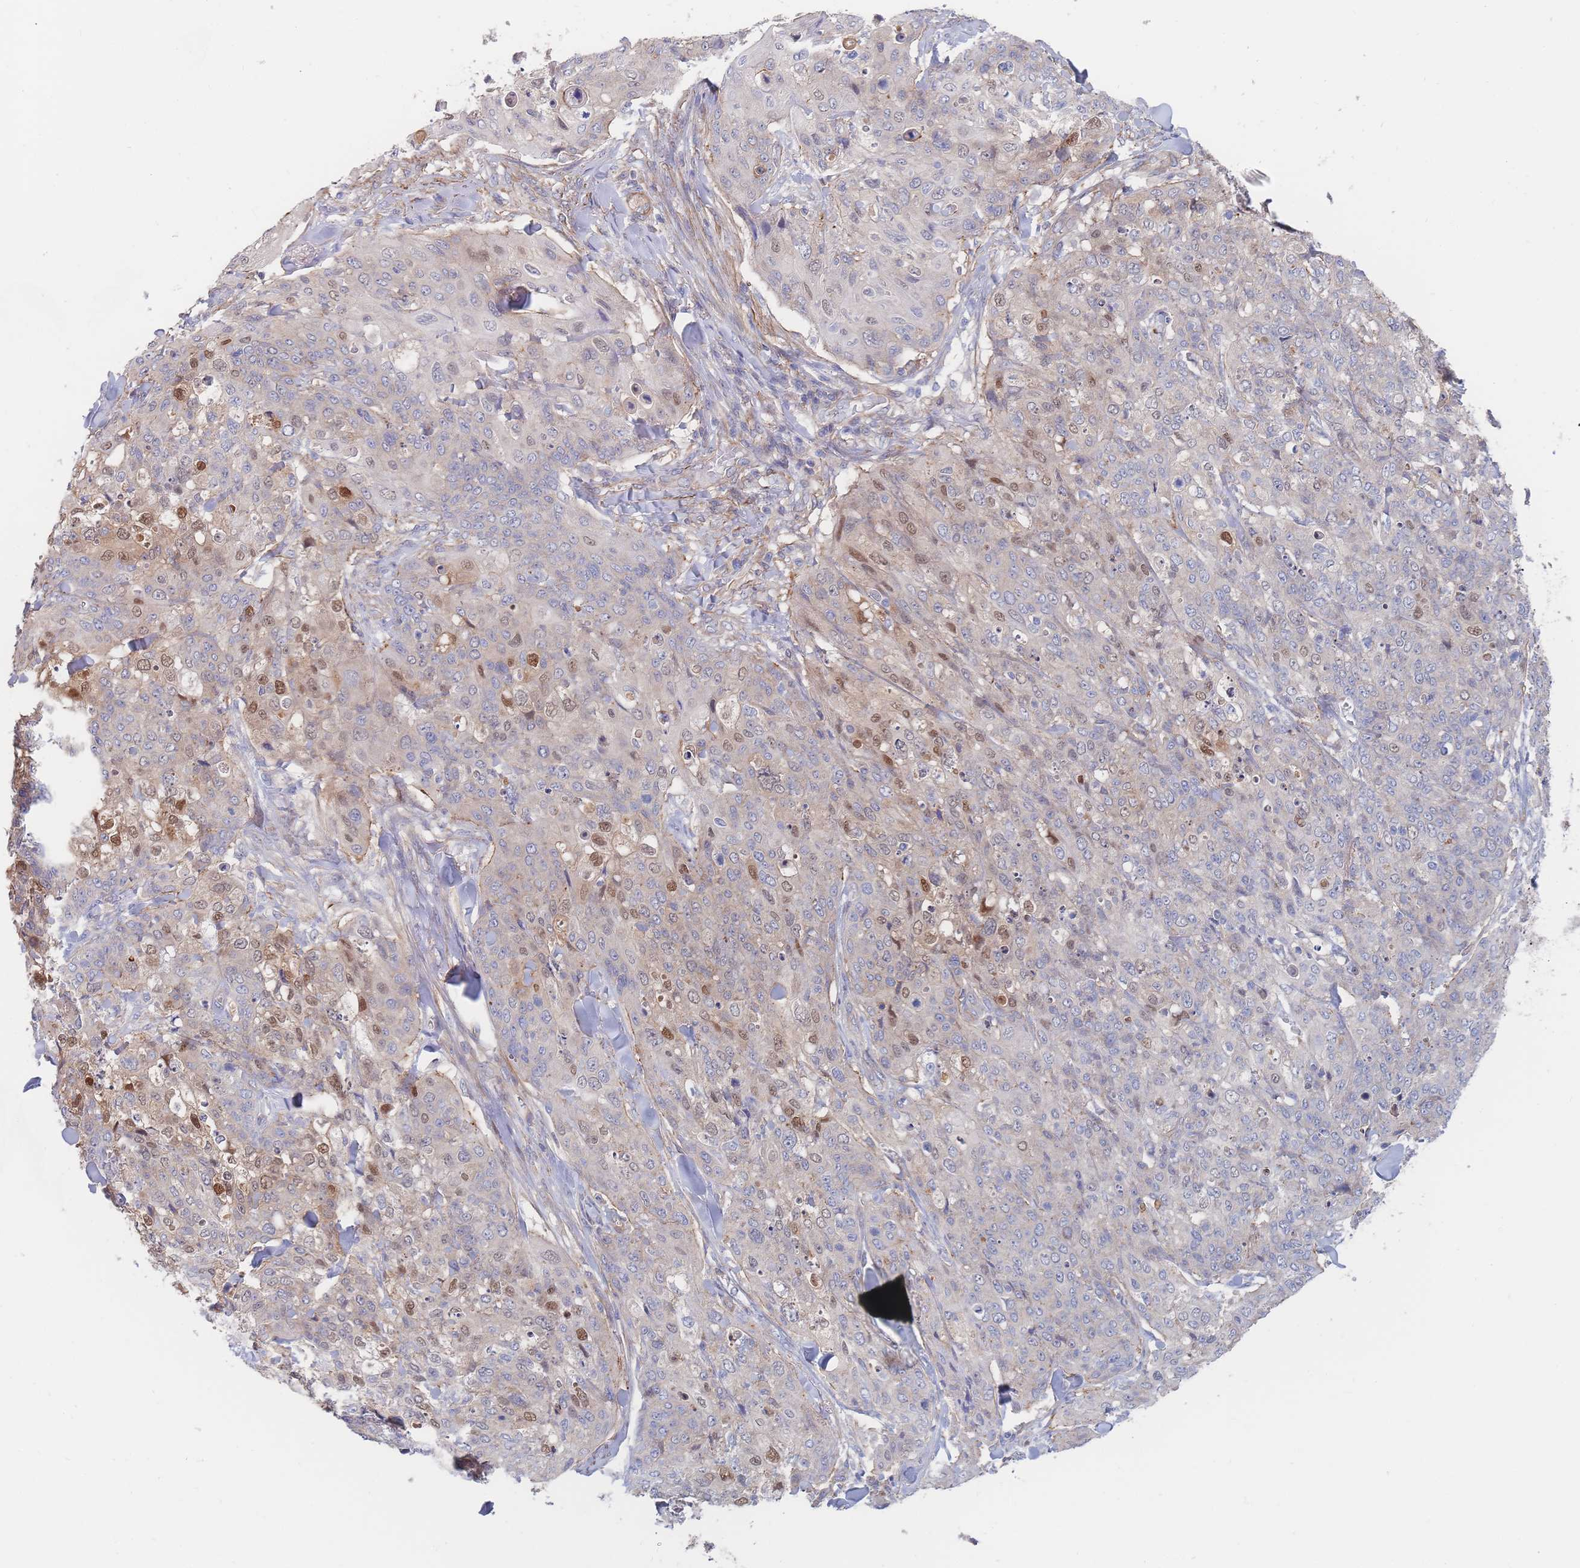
{"staining": {"intensity": "moderate", "quantity": "<25%", "location": "nuclear"}, "tissue": "skin cancer", "cell_type": "Tumor cells", "image_type": "cancer", "snomed": [{"axis": "morphology", "description": "Squamous cell carcinoma, NOS"}, {"axis": "topography", "description": "Skin"}, {"axis": "topography", "description": "Vulva"}], "caption": "About <25% of tumor cells in human skin cancer (squamous cell carcinoma) display moderate nuclear protein expression as visualized by brown immunohistochemical staining.", "gene": "G6PC1", "patient": {"sex": "female", "age": 85}}